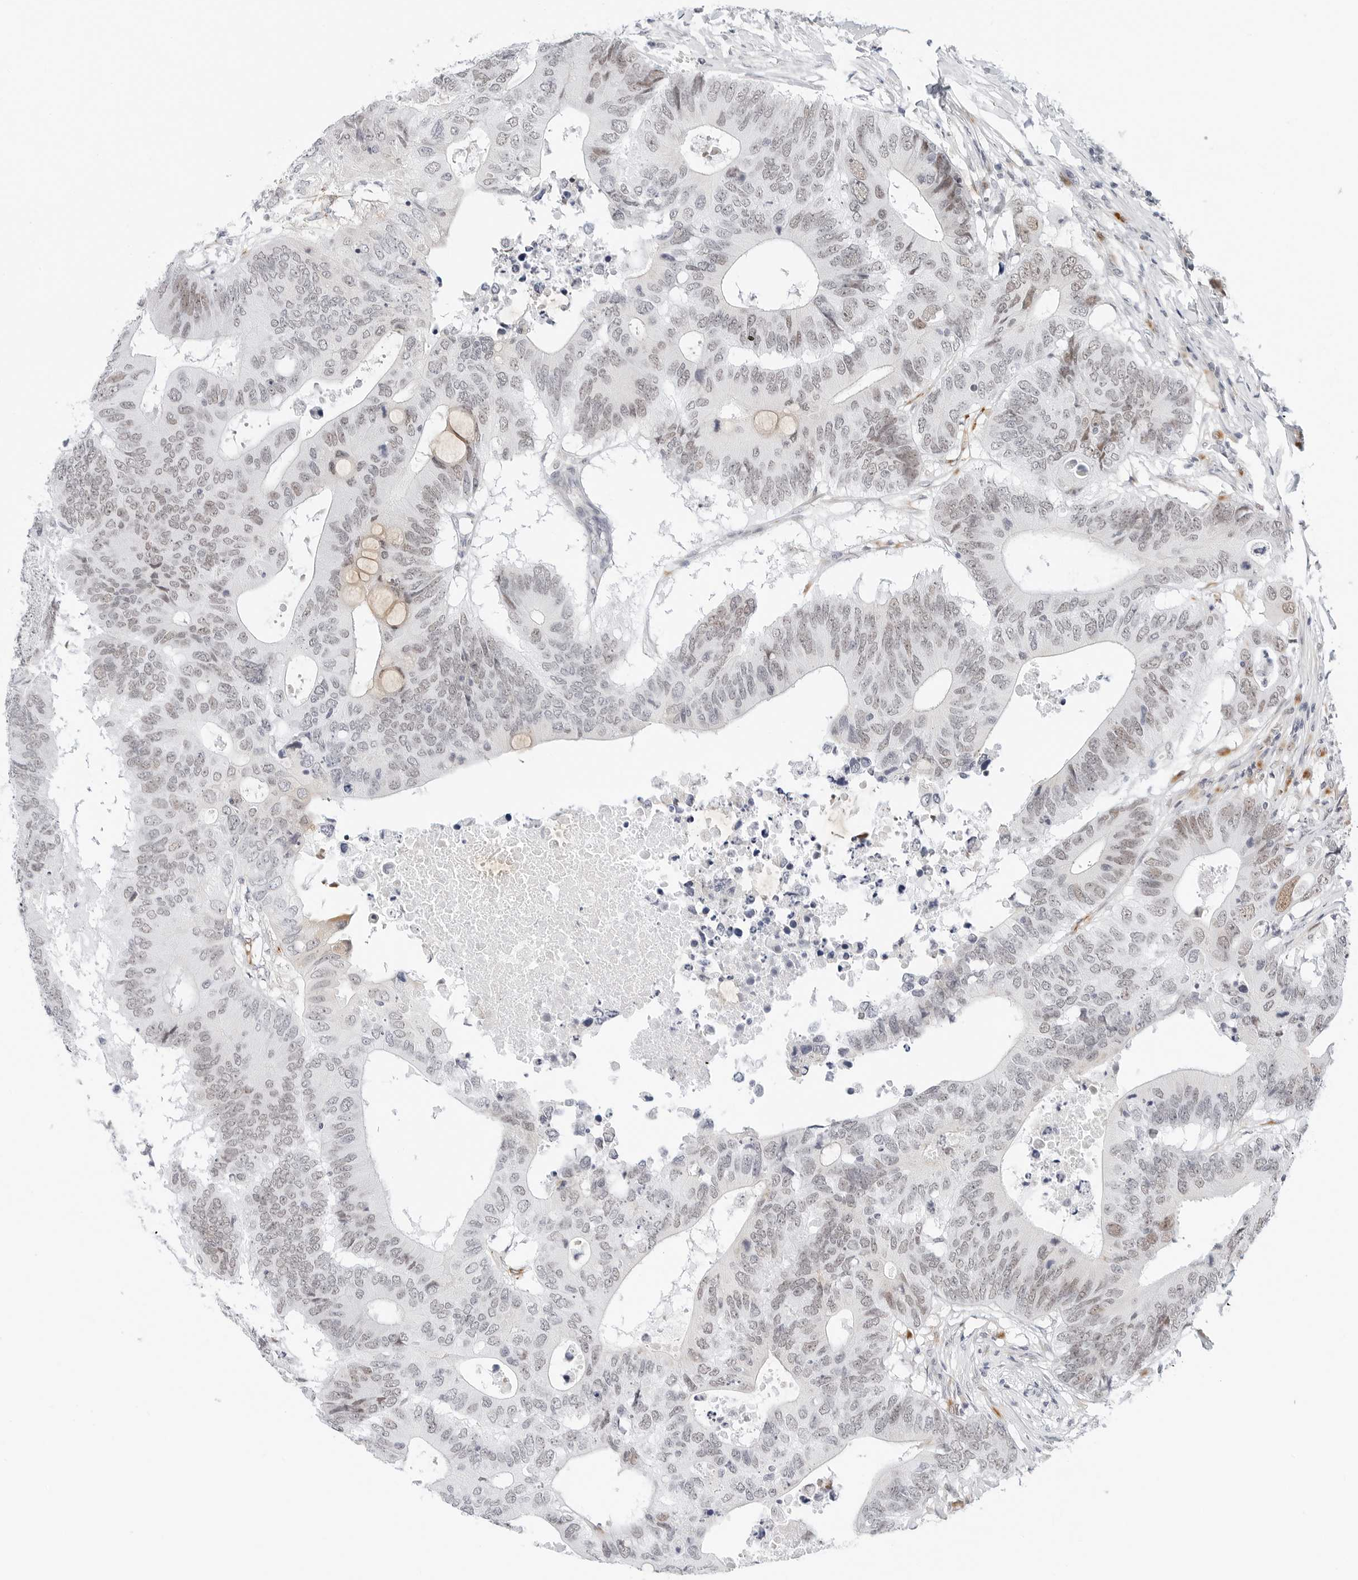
{"staining": {"intensity": "moderate", "quantity": "<25%", "location": "nuclear"}, "tissue": "colorectal cancer", "cell_type": "Tumor cells", "image_type": "cancer", "snomed": [{"axis": "morphology", "description": "Adenocarcinoma, NOS"}, {"axis": "topography", "description": "Colon"}], "caption": "Brown immunohistochemical staining in adenocarcinoma (colorectal) displays moderate nuclear staining in approximately <25% of tumor cells.", "gene": "TSEN2", "patient": {"sex": "male", "age": 71}}